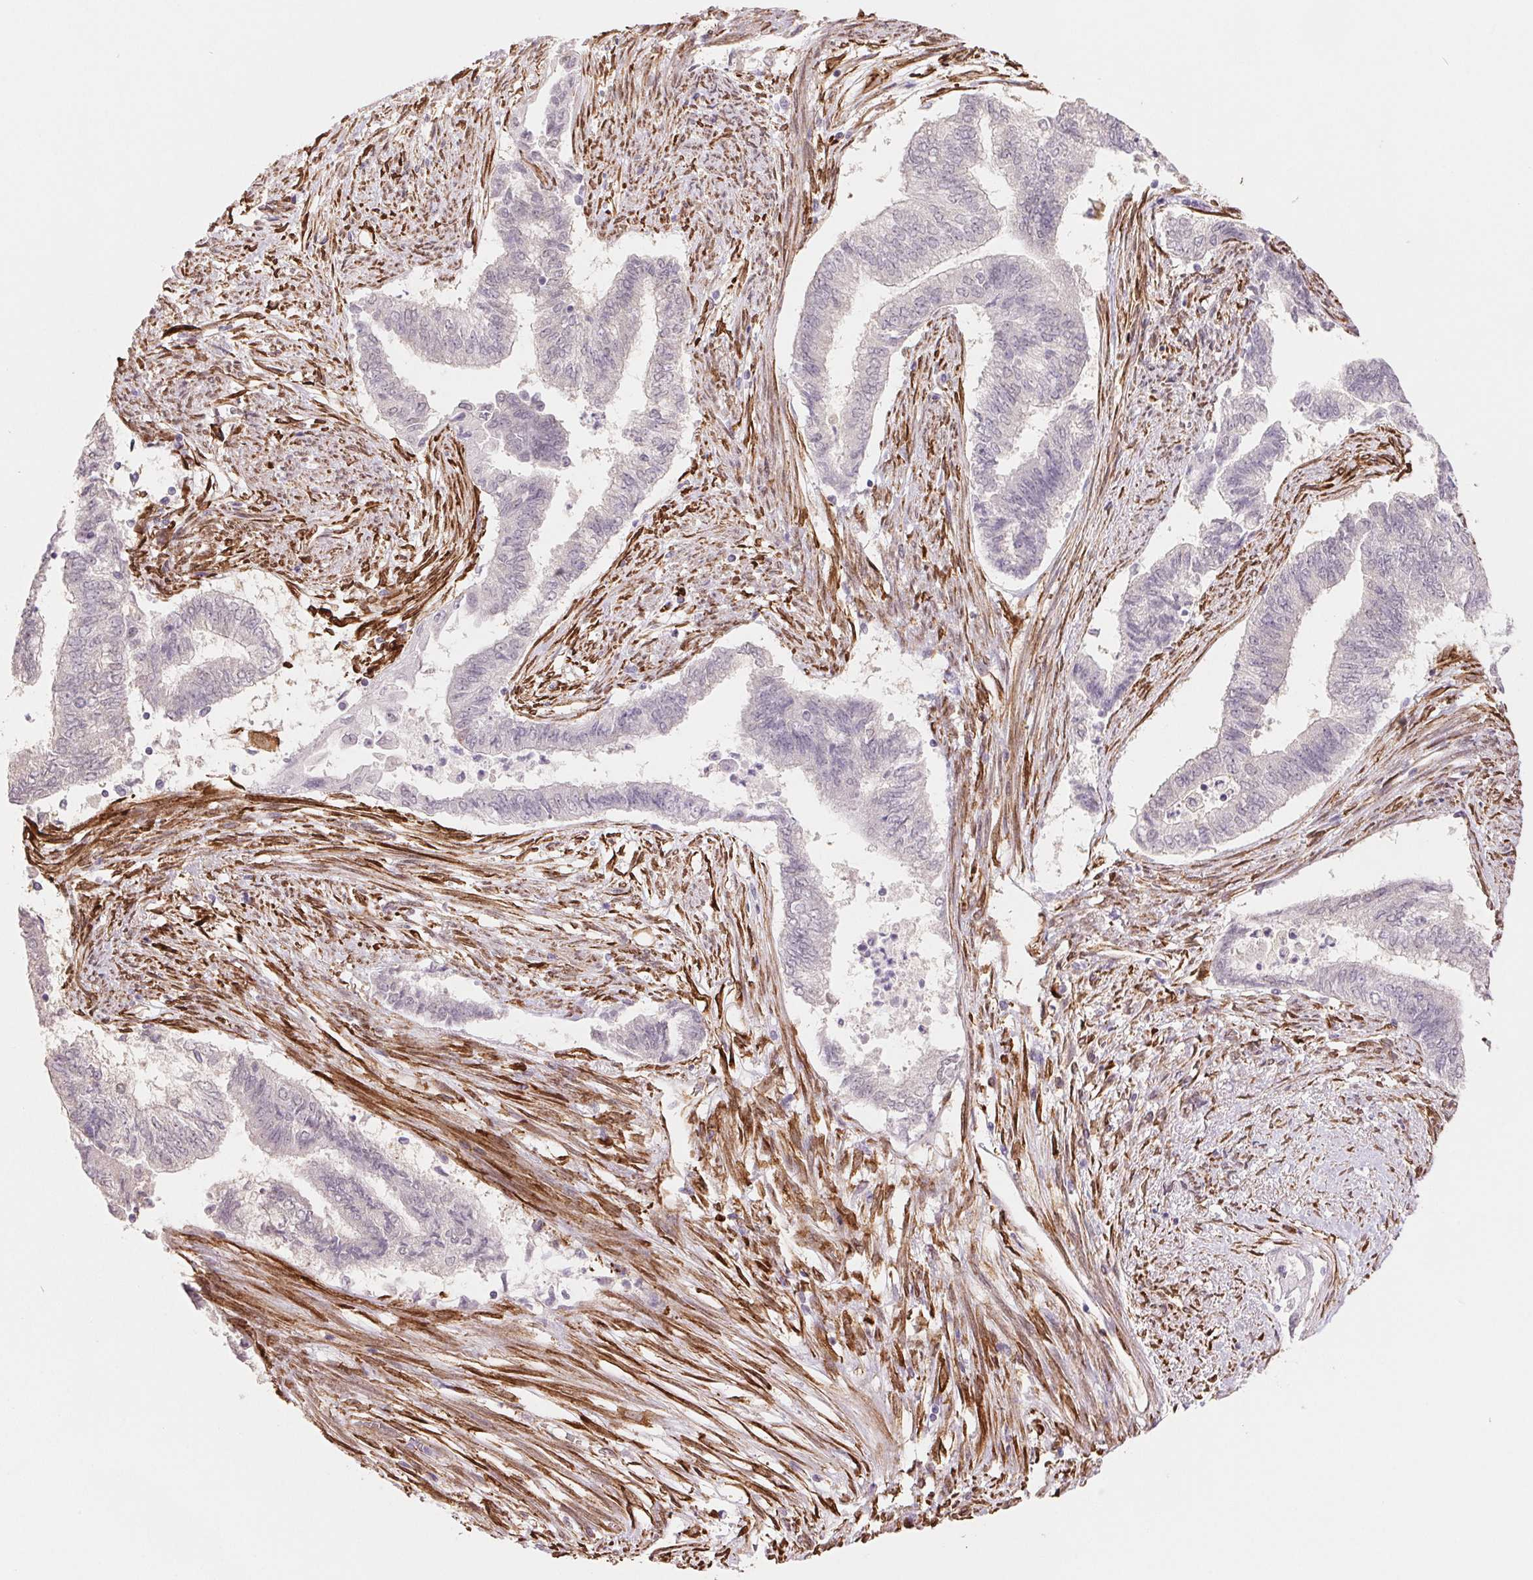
{"staining": {"intensity": "negative", "quantity": "none", "location": "none"}, "tissue": "endometrial cancer", "cell_type": "Tumor cells", "image_type": "cancer", "snomed": [{"axis": "morphology", "description": "Adenocarcinoma, NOS"}, {"axis": "topography", "description": "Endometrium"}], "caption": "Immunohistochemistry (IHC) of endometrial adenocarcinoma exhibits no staining in tumor cells.", "gene": "FKBP10", "patient": {"sex": "female", "age": 65}}